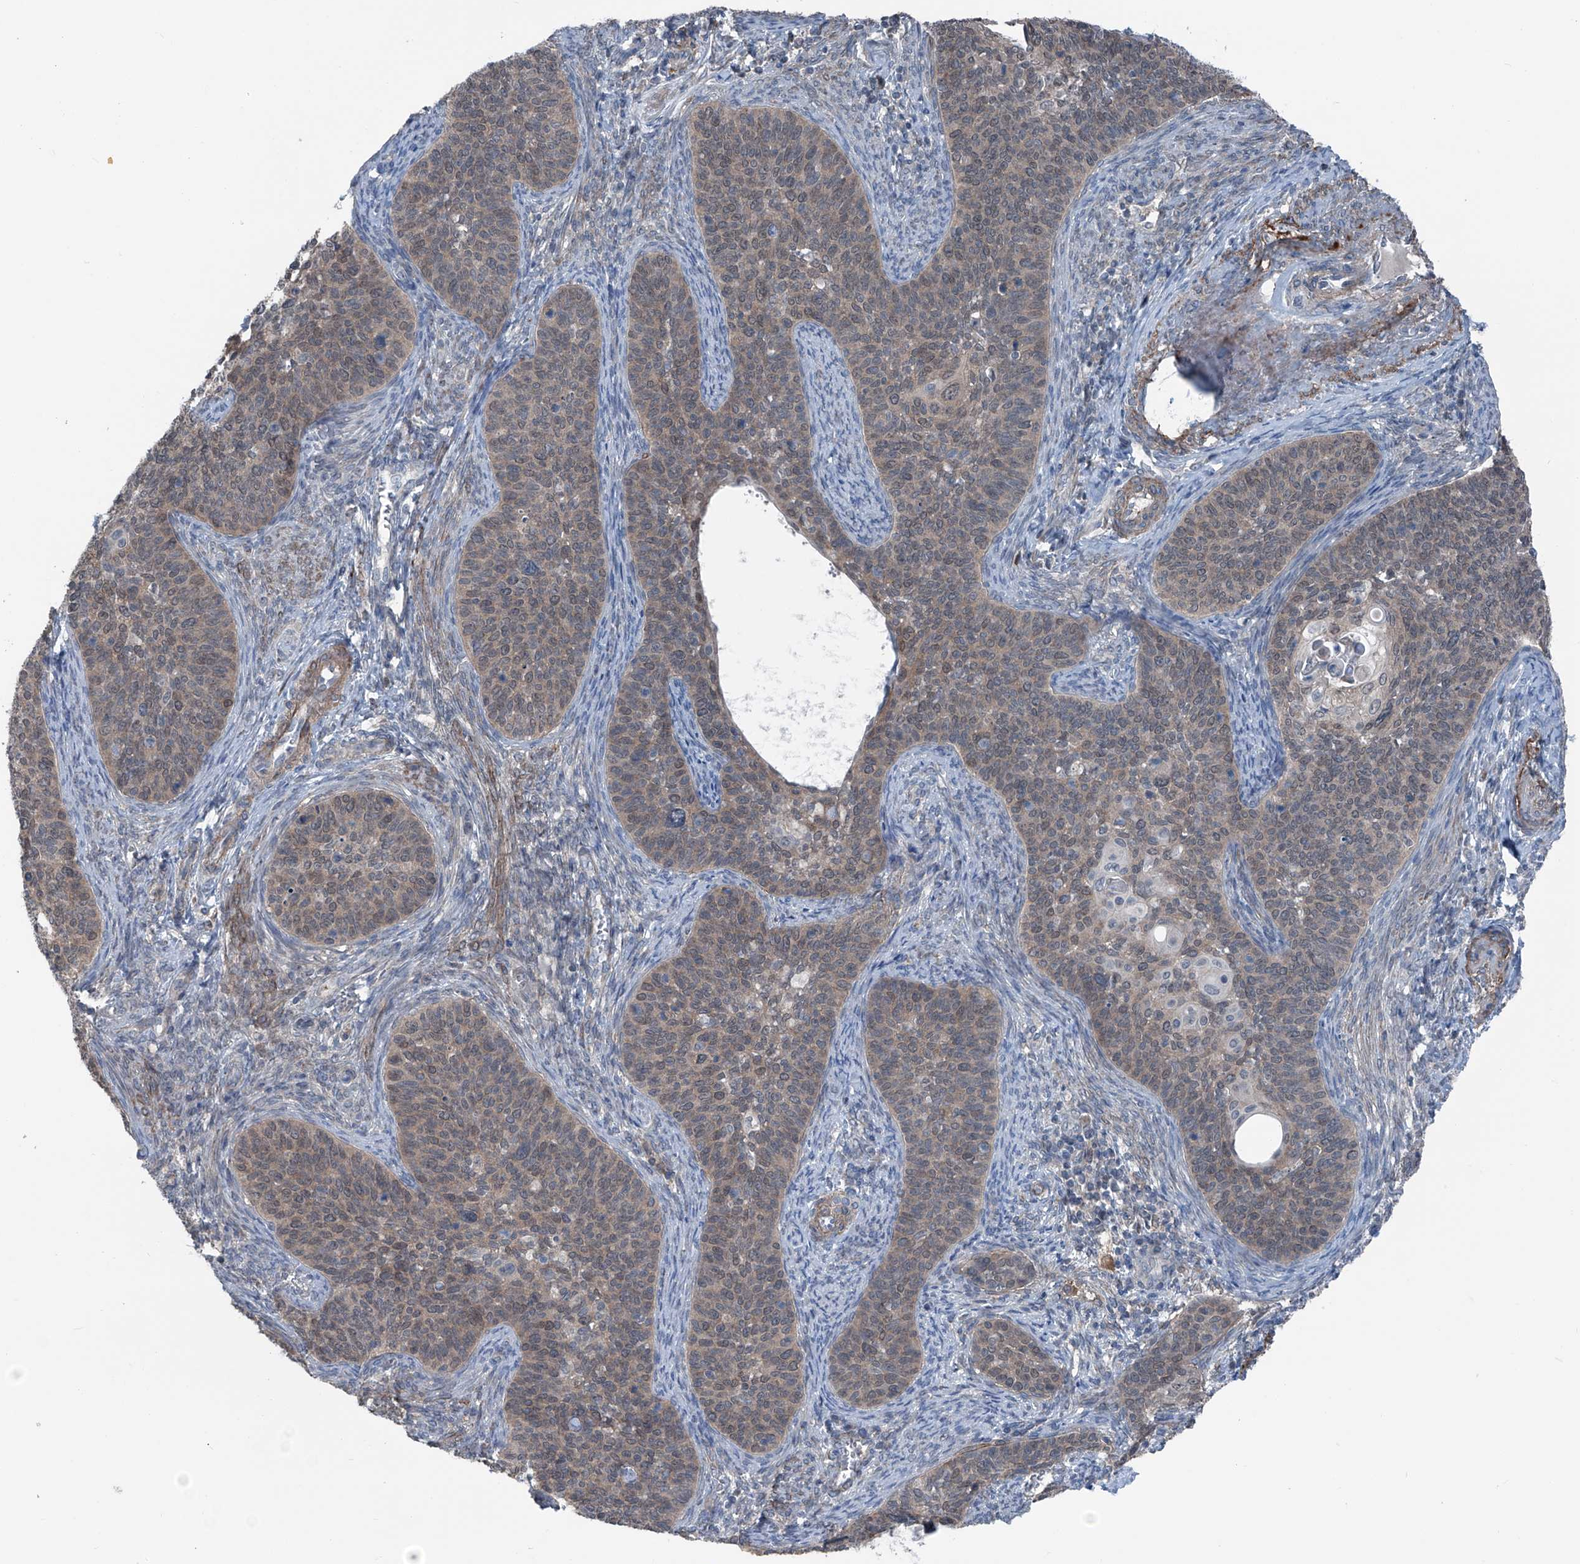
{"staining": {"intensity": "moderate", "quantity": "25%-75%", "location": "cytoplasmic/membranous,nuclear"}, "tissue": "cervical cancer", "cell_type": "Tumor cells", "image_type": "cancer", "snomed": [{"axis": "morphology", "description": "Squamous cell carcinoma, NOS"}, {"axis": "topography", "description": "Cervix"}], "caption": "Squamous cell carcinoma (cervical) stained for a protein shows moderate cytoplasmic/membranous and nuclear positivity in tumor cells. The staining is performed using DAB brown chromogen to label protein expression. The nuclei are counter-stained blue using hematoxylin.", "gene": "HSPB11", "patient": {"sex": "female", "age": 33}}